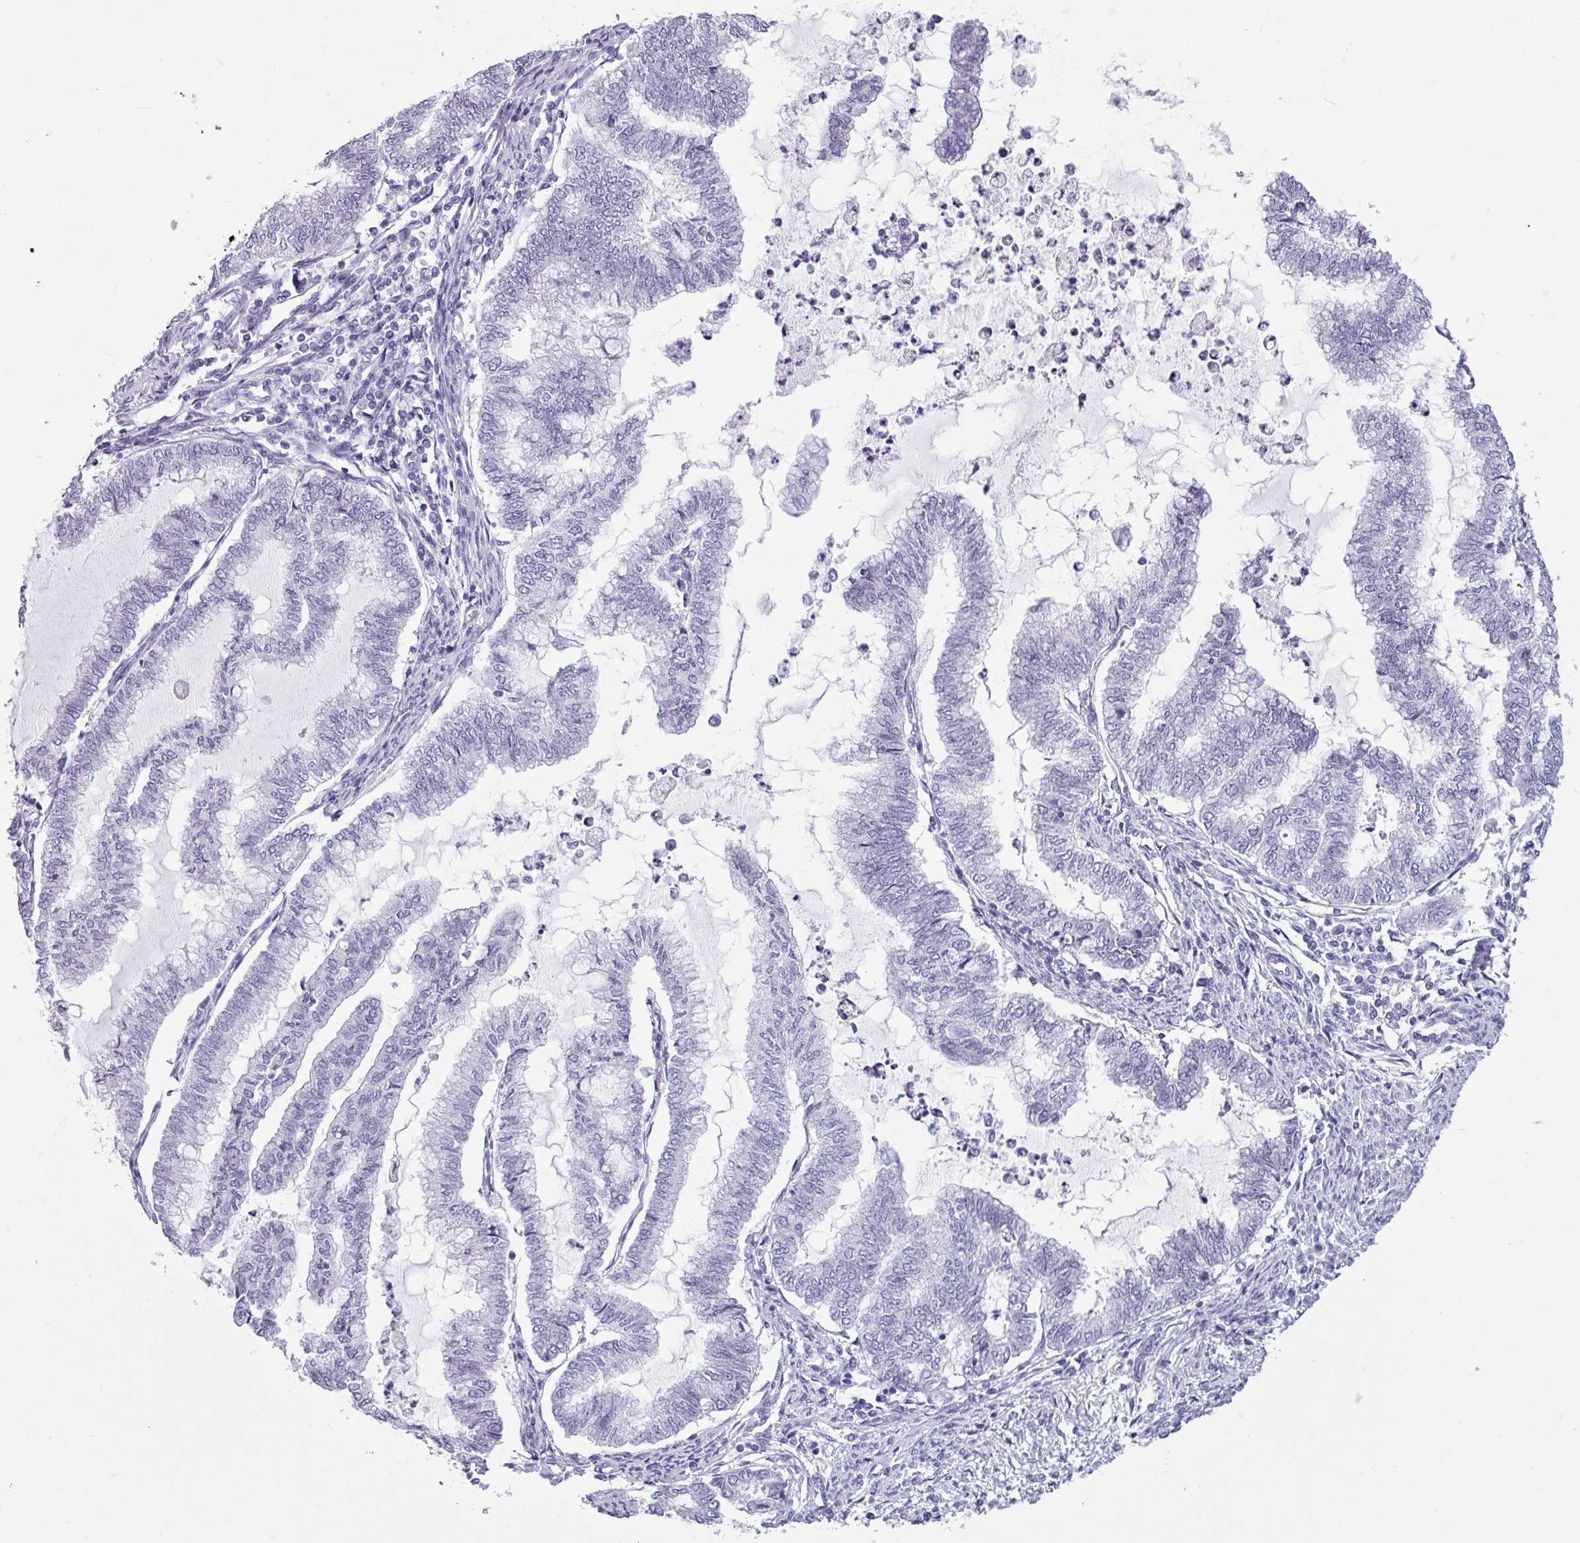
{"staining": {"intensity": "negative", "quantity": "none", "location": "none"}, "tissue": "endometrial cancer", "cell_type": "Tumor cells", "image_type": "cancer", "snomed": [{"axis": "morphology", "description": "Adenocarcinoma, NOS"}, {"axis": "topography", "description": "Endometrium"}], "caption": "Tumor cells show no significant staining in endometrial adenocarcinoma.", "gene": "SRGAP1", "patient": {"sex": "female", "age": 79}}